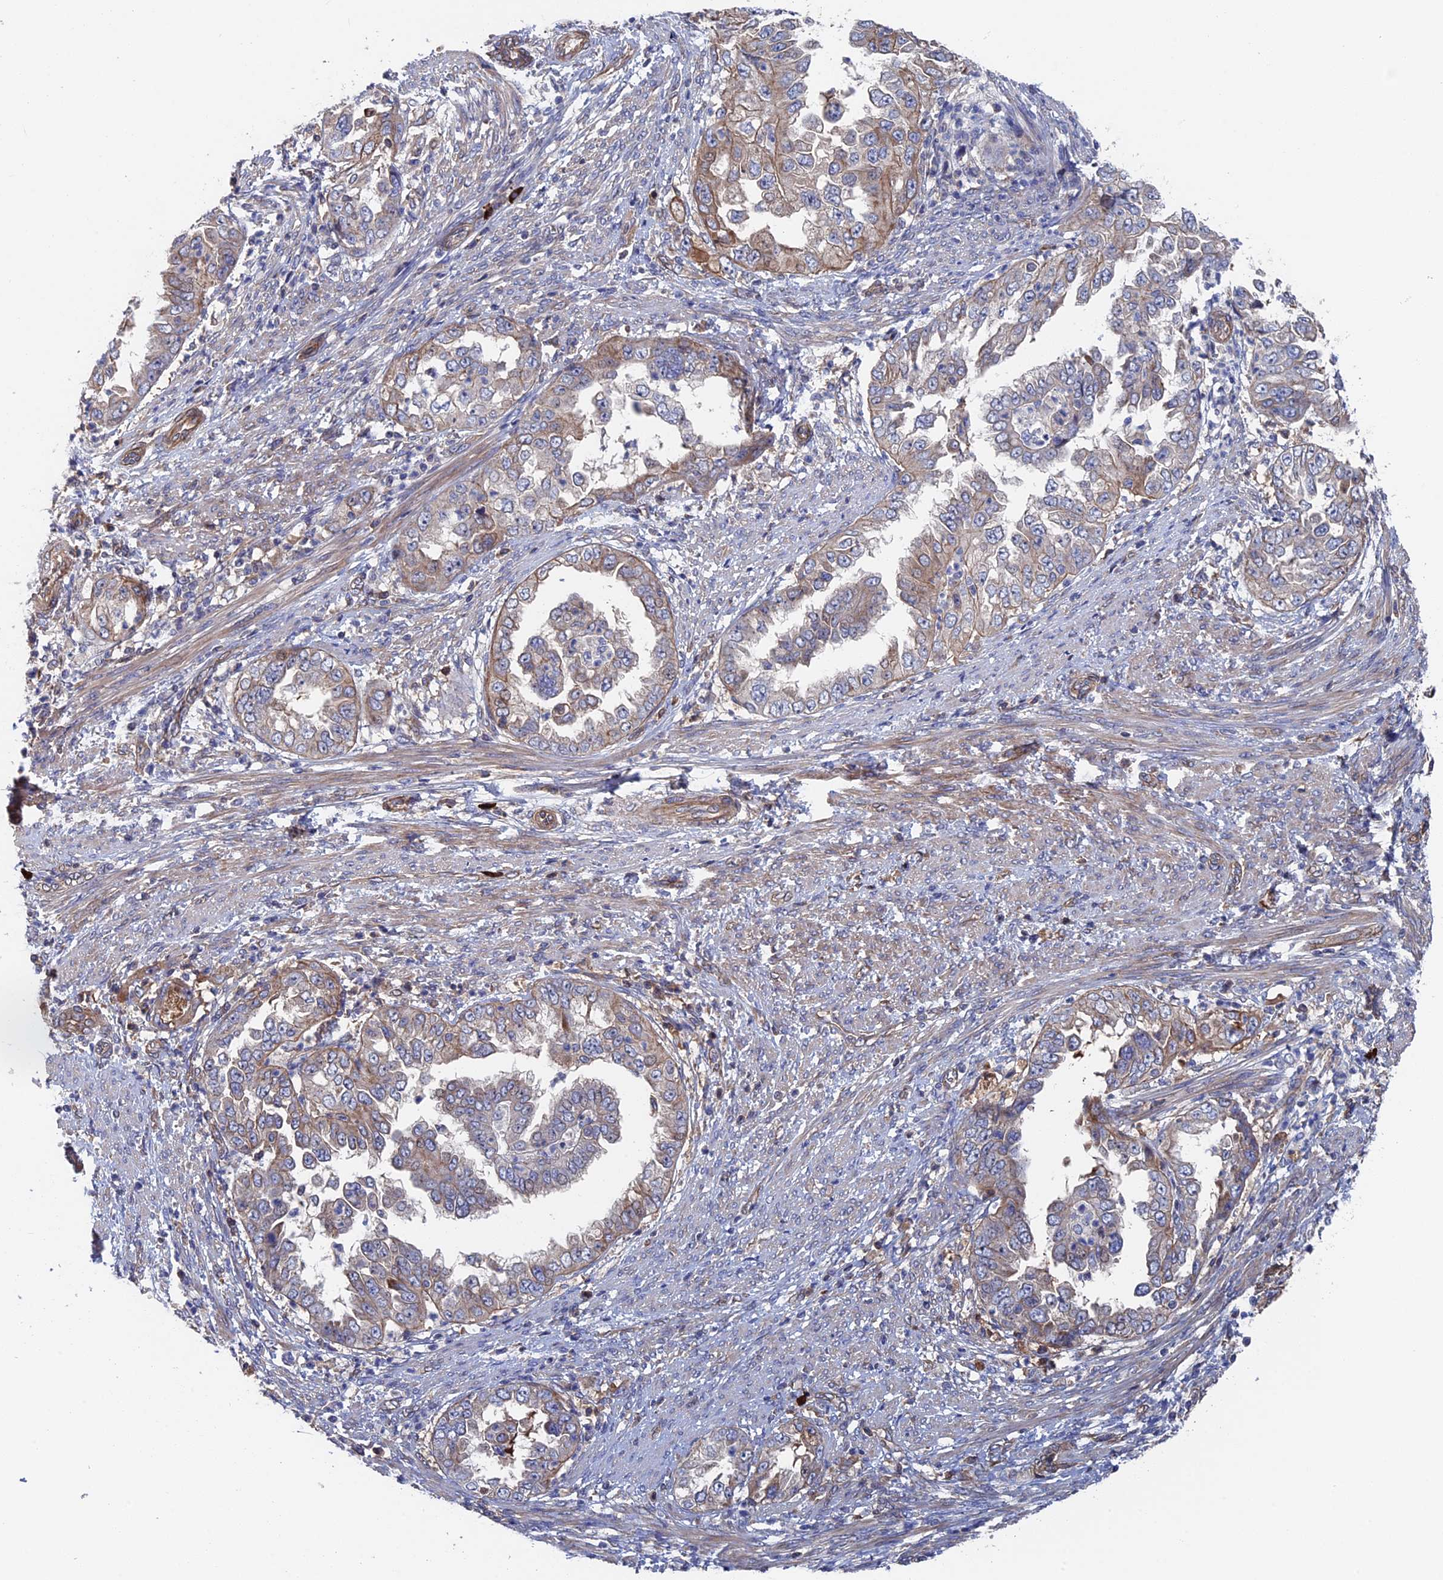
{"staining": {"intensity": "weak", "quantity": "<25%", "location": "cytoplasmic/membranous"}, "tissue": "endometrial cancer", "cell_type": "Tumor cells", "image_type": "cancer", "snomed": [{"axis": "morphology", "description": "Adenocarcinoma, NOS"}, {"axis": "topography", "description": "Endometrium"}], "caption": "Immunohistochemistry (IHC) of endometrial adenocarcinoma displays no staining in tumor cells.", "gene": "RPUSD1", "patient": {"sex": "female", "age": 85}}